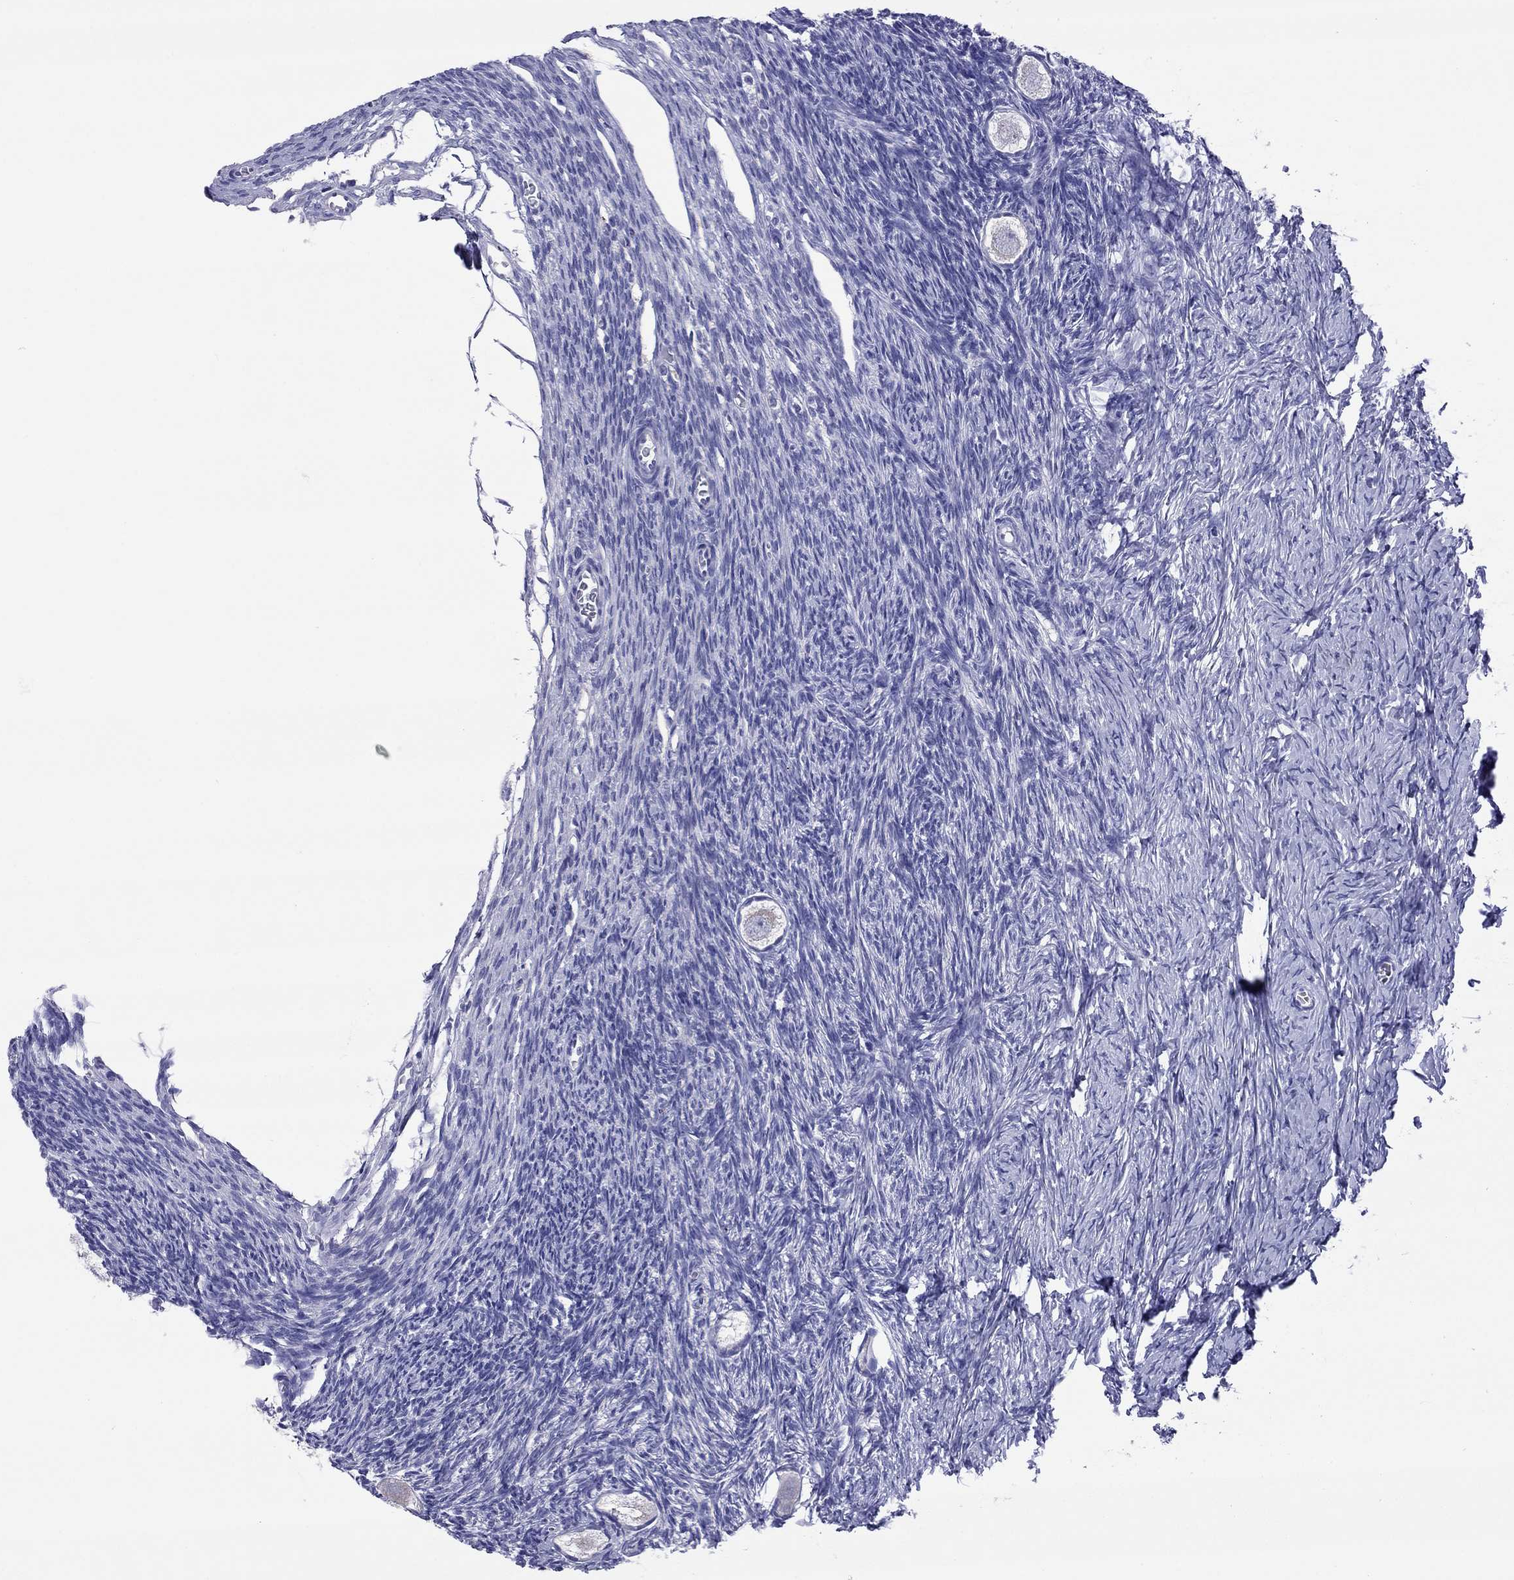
{"staining": {"intensity": "negative", "quantity": "none", "location": "none"}, "tissue": "ovary", "cell_type": "Follicle cells", "image_type": "normal", "snomed": [{"axis": "morphology", "description": "Normal tissue, NOS"}, {"axis": "topography", "description": "Ovary"}], "caption": "This is a histopathology image of immunohistochemistry staining of unremarkable ovary, which shows no expression in follicle cells. The staining is performed using DAB (3,3'-diaminobenzidine) brown chromogen with nuclei counter-stained in using hematoxylin.", "gene": "COL9A1", "patient": {"sex": "female", "age": 27}}